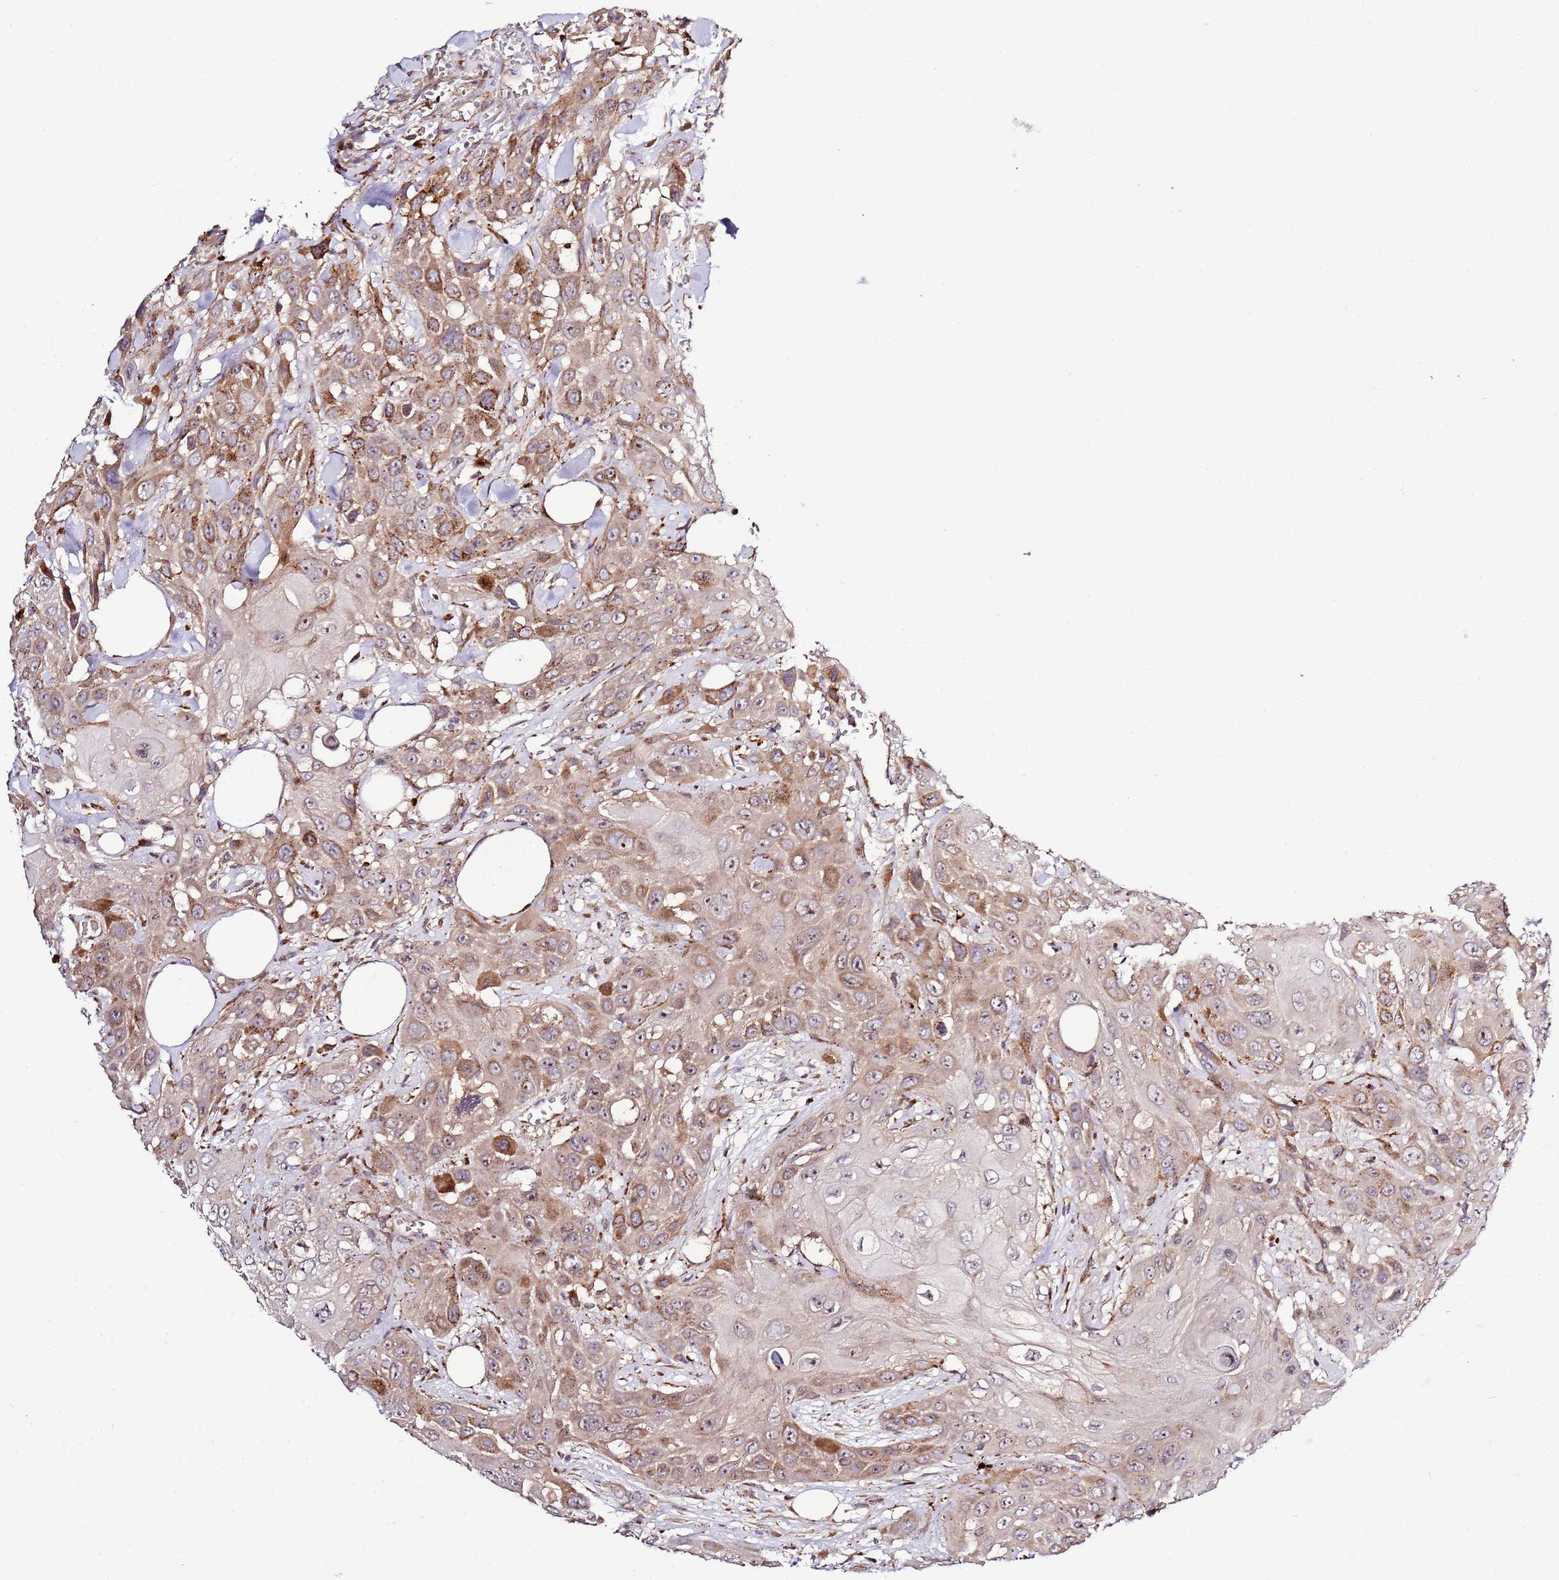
{"staining": {"intensity": "moderate", "quantity": "25%-75%", "location": "cytoplasmic/membranous"}, "tissue": "head and neck cancer", "cell_type": "Tumor cells", "image_type": "cancer", "snomed": [{"axis": "morphology", "description": "Squamous cell carcinoma, NOS"}, {"axis": "topography", "description": "Head-Neck"}], "caption": "Immunohistochemistry image of neoplastic tissue: head and neck cancer stained using IHC demonstrates medium levels of moderate protein expression localized specifically in the cytoplasmic/membranous of tumor cells, appearing as a cytoplasmic/membranous brown color.", "gene": "PVRIG", "patient": {"sex": "male", "age": 81}}